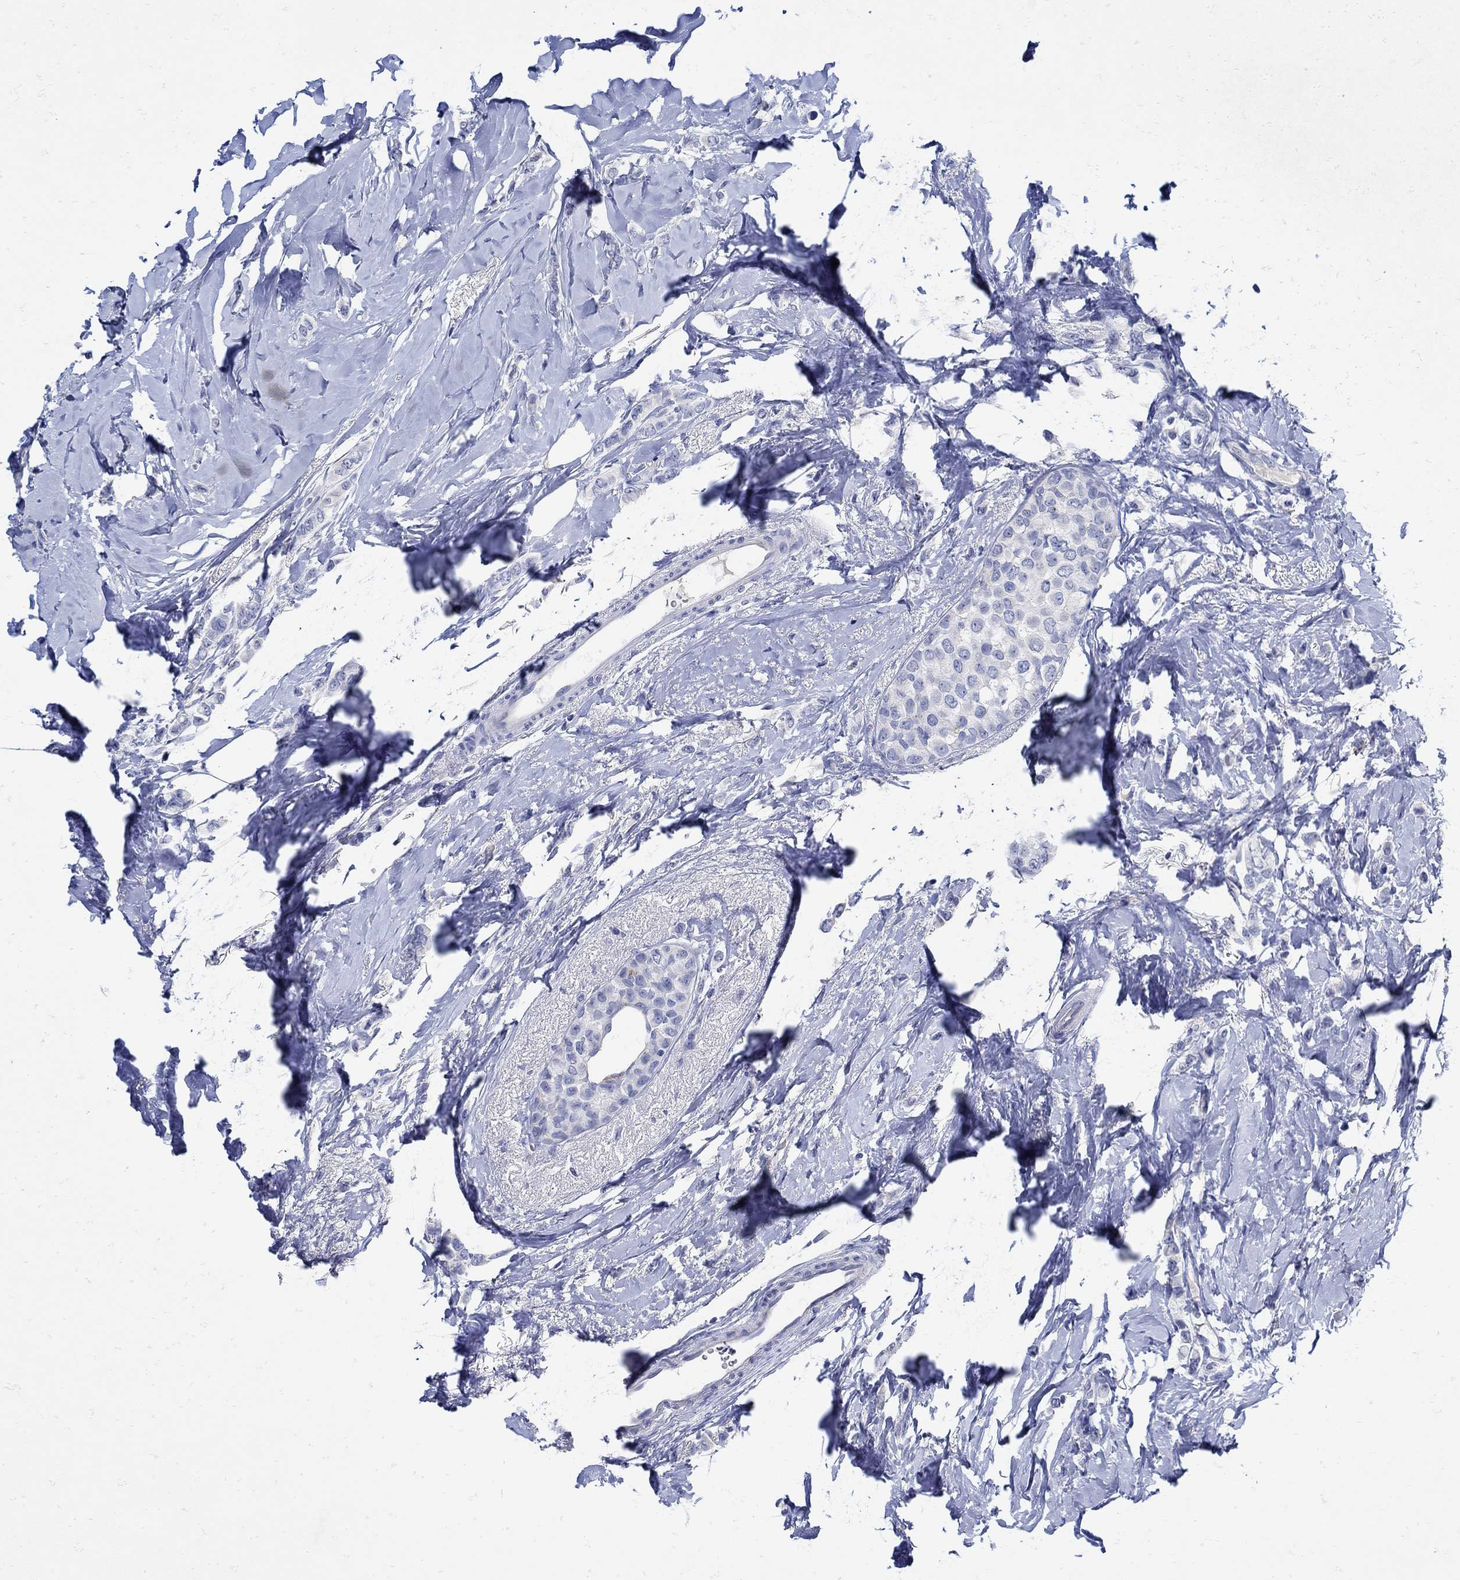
{"staining": {"intensity": "negative", "quantity": "none", "location": "none"}, "tissue": "breast cancer", "cell_type": "Tumor cells", "image_type": "cancer", "snomed": [{"axis": "morphology", "description": "Lobular carcinoma"}, {"axis": "topography", "description": "Breast"}], "caption": "DAB immunohistochemical staining of breast cancer (lobular carcinoma) demonstrates no significant staining in tumor cells.", "gene": "NOS1", "patient": {"sex": "female", "age": 66}}